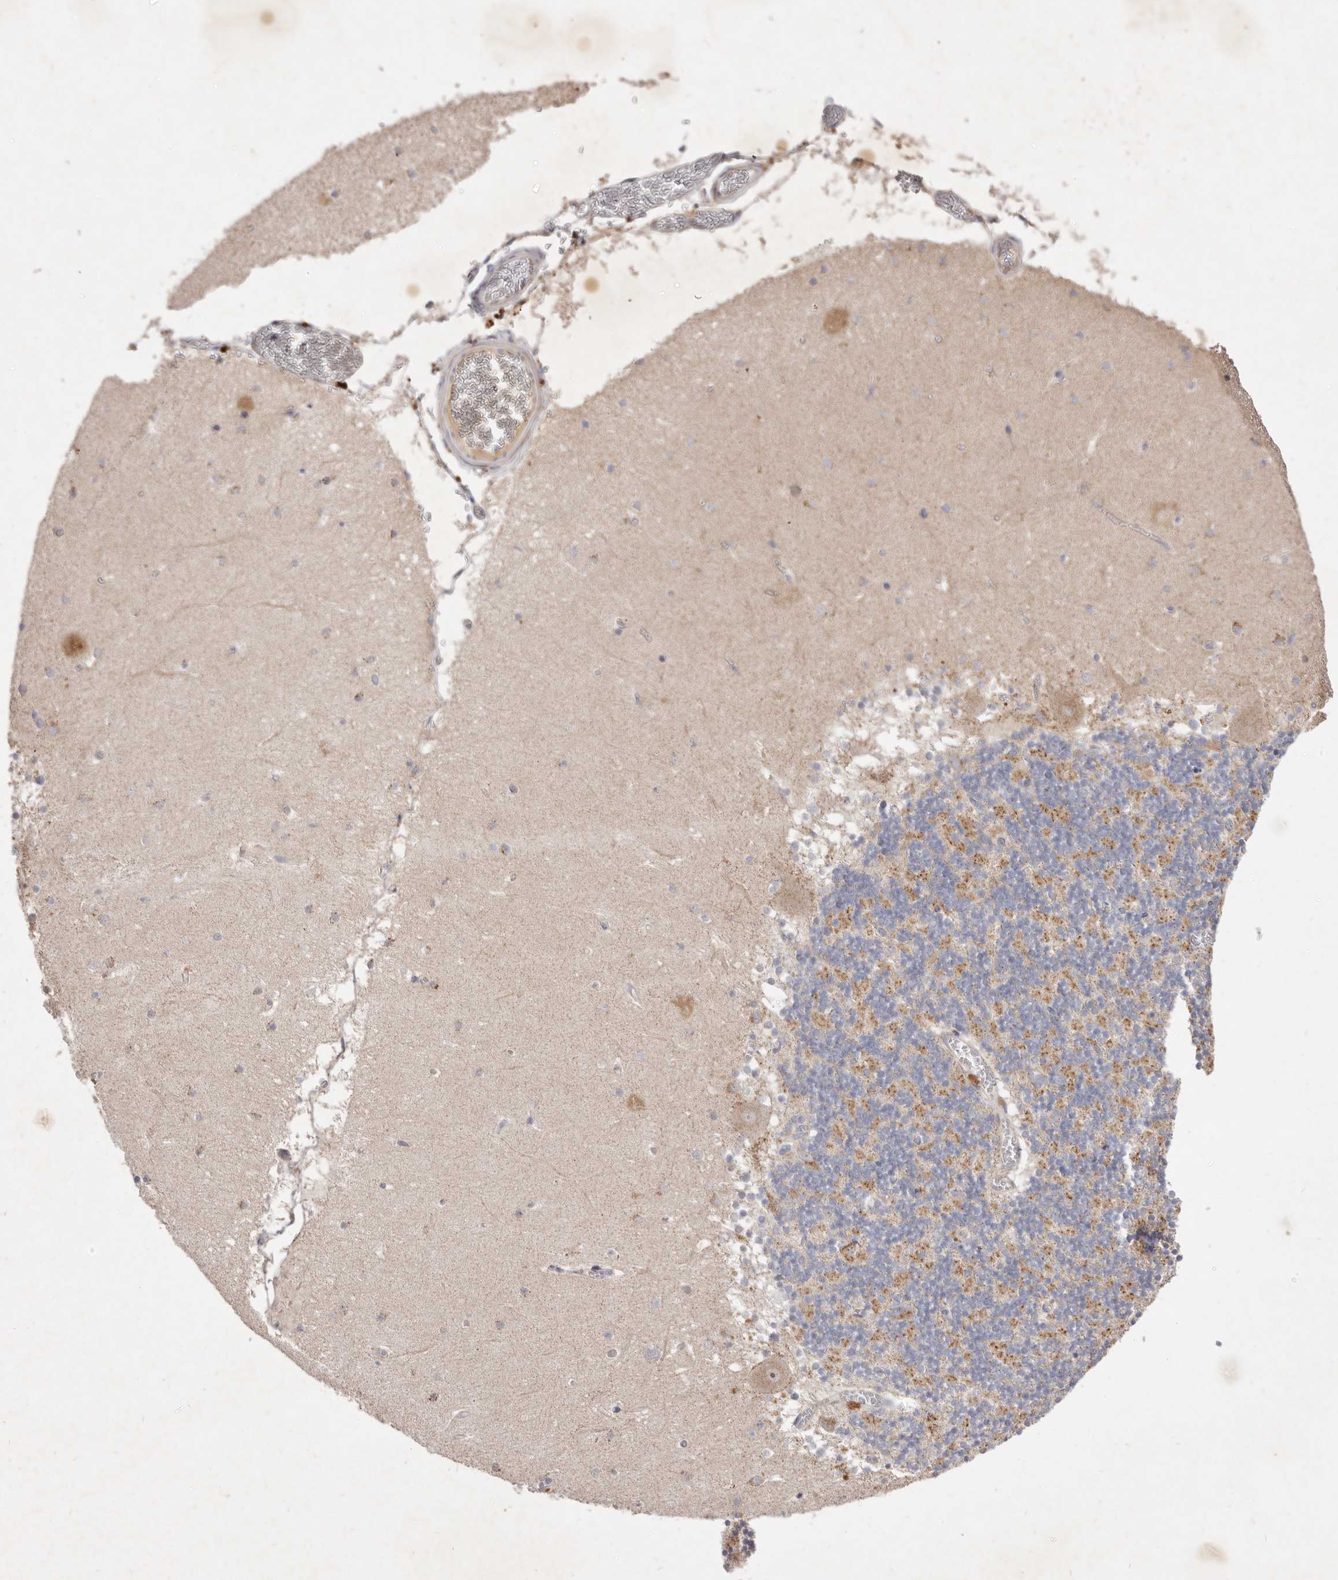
{"staining": {"intensity": "moderate", "quantity": ">75%", "location": "cytoplasmic/membranous"}, "tissue": "cerebellum", "cell_type": "Cells in granular layer", "image_type": "normal", "snomed": [{"axis": "morphology", "description": "Normal tissue, NOS"}, {"axis": "topography", "description": "Cerebellum"}], "caption": "Immunohistochemical staining of unremarkable cerebellum shows >75% levels of moderate cytoplasmic/membranous protein expression in about >75% of cells in granular layer.", "gene": "USP24", "patient": {"sex": "female", "age": 28}}